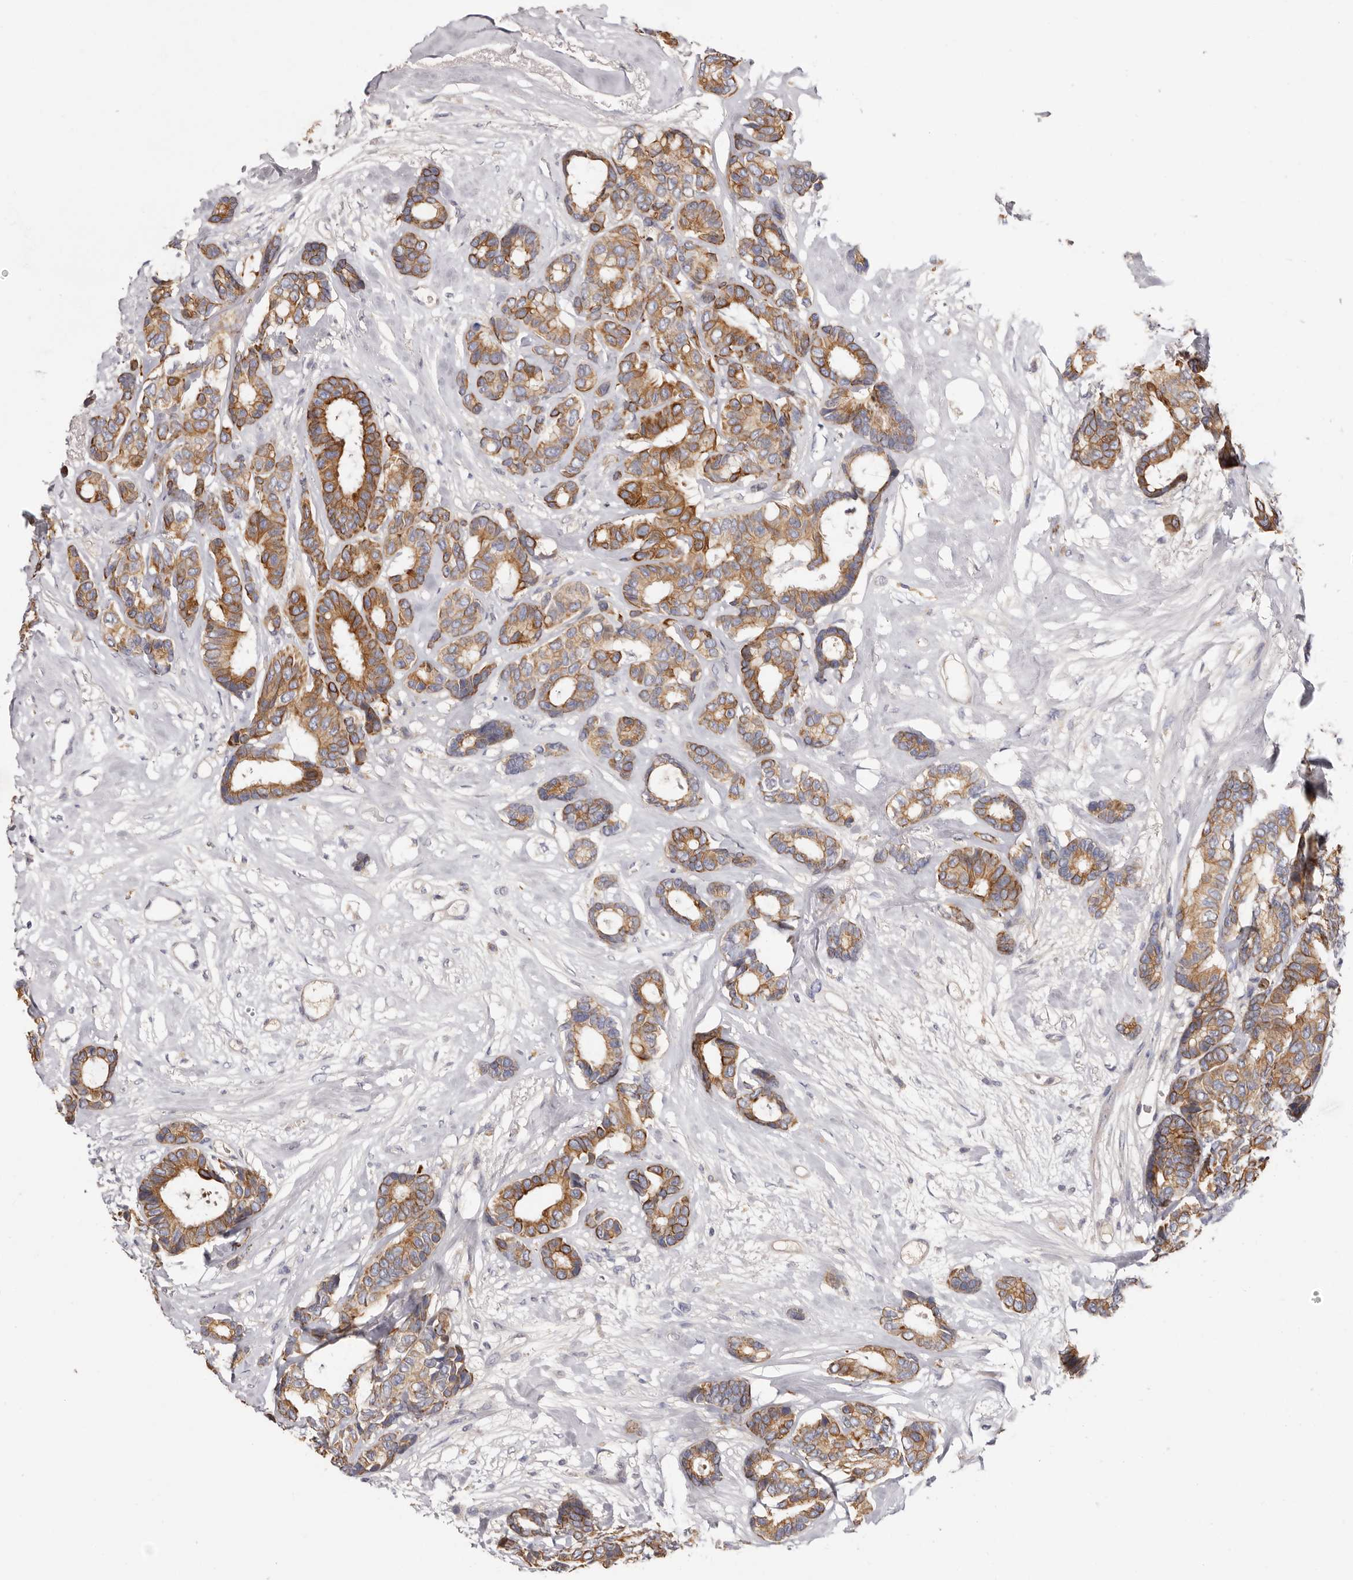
{"staining": {"intensity": "moderate", "quantity": ">75%", "location": "cytoplasmic/membranous"}, "tissue": "breast cancer", "cell_type": "Tumor cells", "image_type": "cancer", "snomed": [{"axis": "morphology", "description": "Duct carcinoma"}, {"axis": "topography", "description": "Breast"}], "caption": "Immunohistochemistry (IHC) staining of breast infiltrating ductal carcinoma, which shows medium levels of moderate cytoplasmic/membranous staining in approximately >75% of tumor cells indicating moderate cytoplasmic/membranous protein positivity. The staining was performed using DAB (3,3'-diaminobenzidine) (brown) for protein detection and nuclei were counterstained in hematoxylin (blue).", "gene": "STK16", "patient": {"sex": "female", "age": 87}}